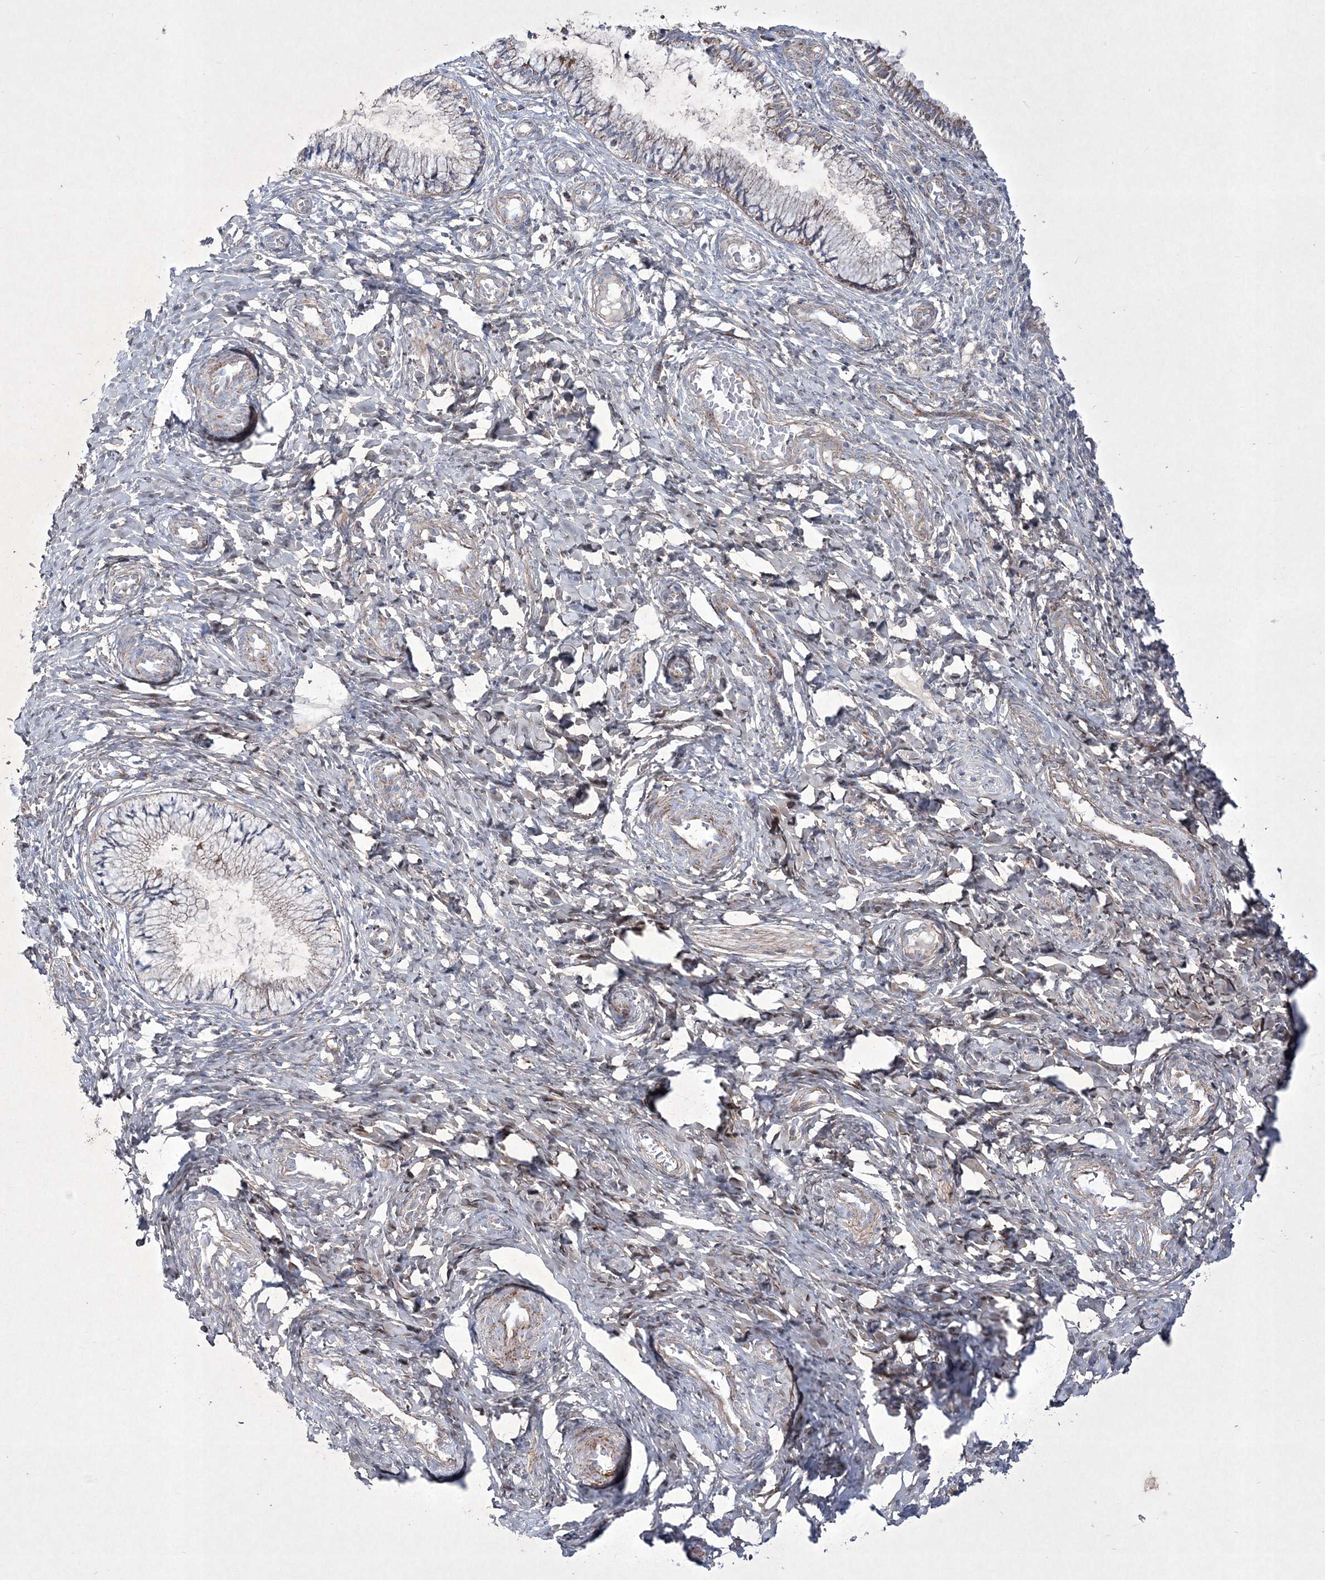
{"staining": {"intensity": "moderate", "quantity": "<25%", "location": "cytoplasmic/membranous"}, "tissue": "cervix", "cell_type": "Glandular cells", "image_type": "normal", "snomed": [{"axis": "morphology", "description": "Normal tissue, NOS"}, {"axis": "topography", "description": "Cervix"}], "caption": "The micrograph exhibits immunohistochemical staining of unremarkable cervix. There is moderate cytoplasmic/membranous staining is appreciated in about <25% of glandular cells.", "gene": "RICTOR", "patient": {"sex": "female", "age": 27}}